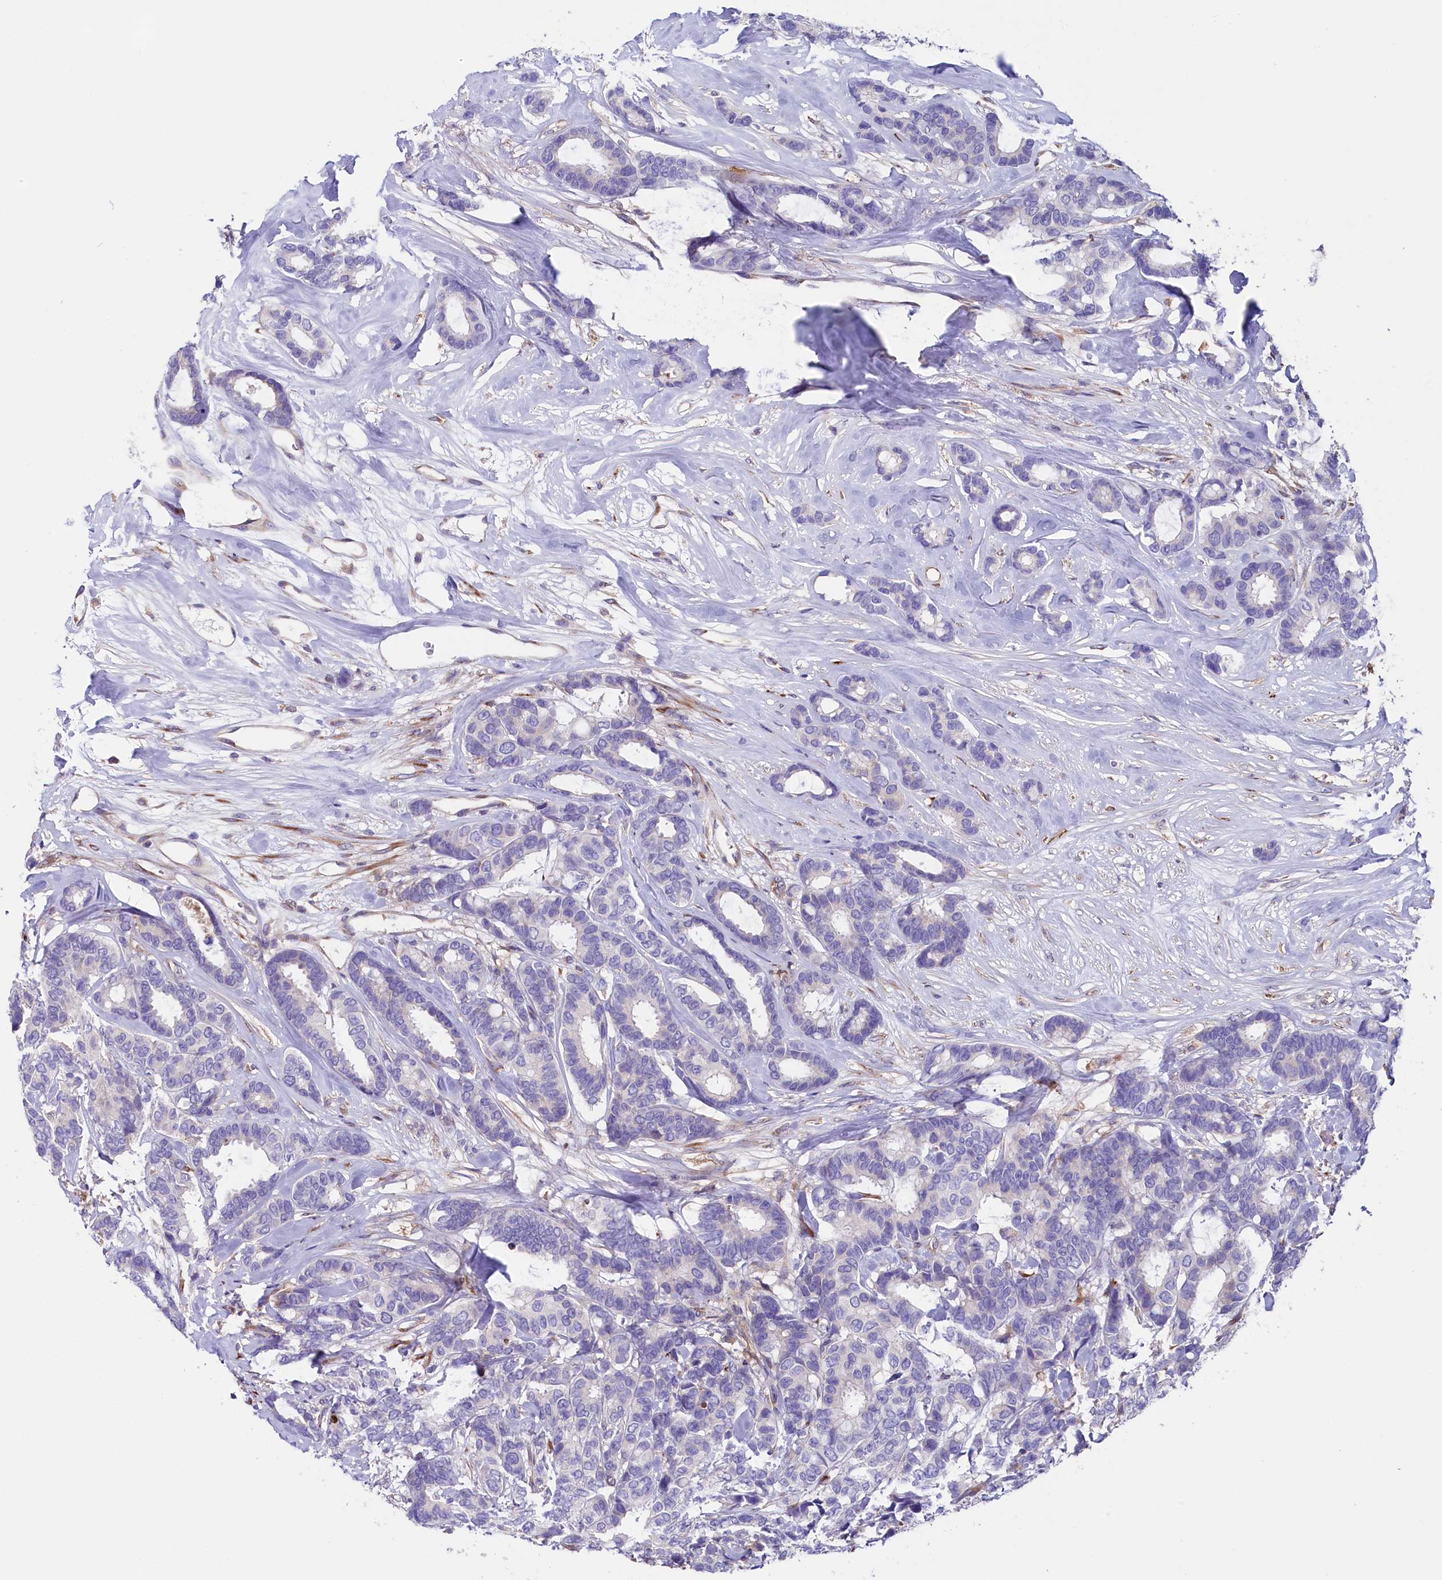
{"staining": {"intensity": "negative", "quantity": "none", "location": "none"}, "tissue": "breast cancer", "cell_type": "Tumor cells", "image_type": "cancer", "snomed": [{"axis": "morphology", "description": "Duct carcinoma"}, {"axis": "topography", "description": "Breast"}], "caption": "Immunohistochemical staining of human breast cancer shows no significant positivity in tumor cells.", "gene": "GPR108", "patient": {"sex": "female", "age": 87}}